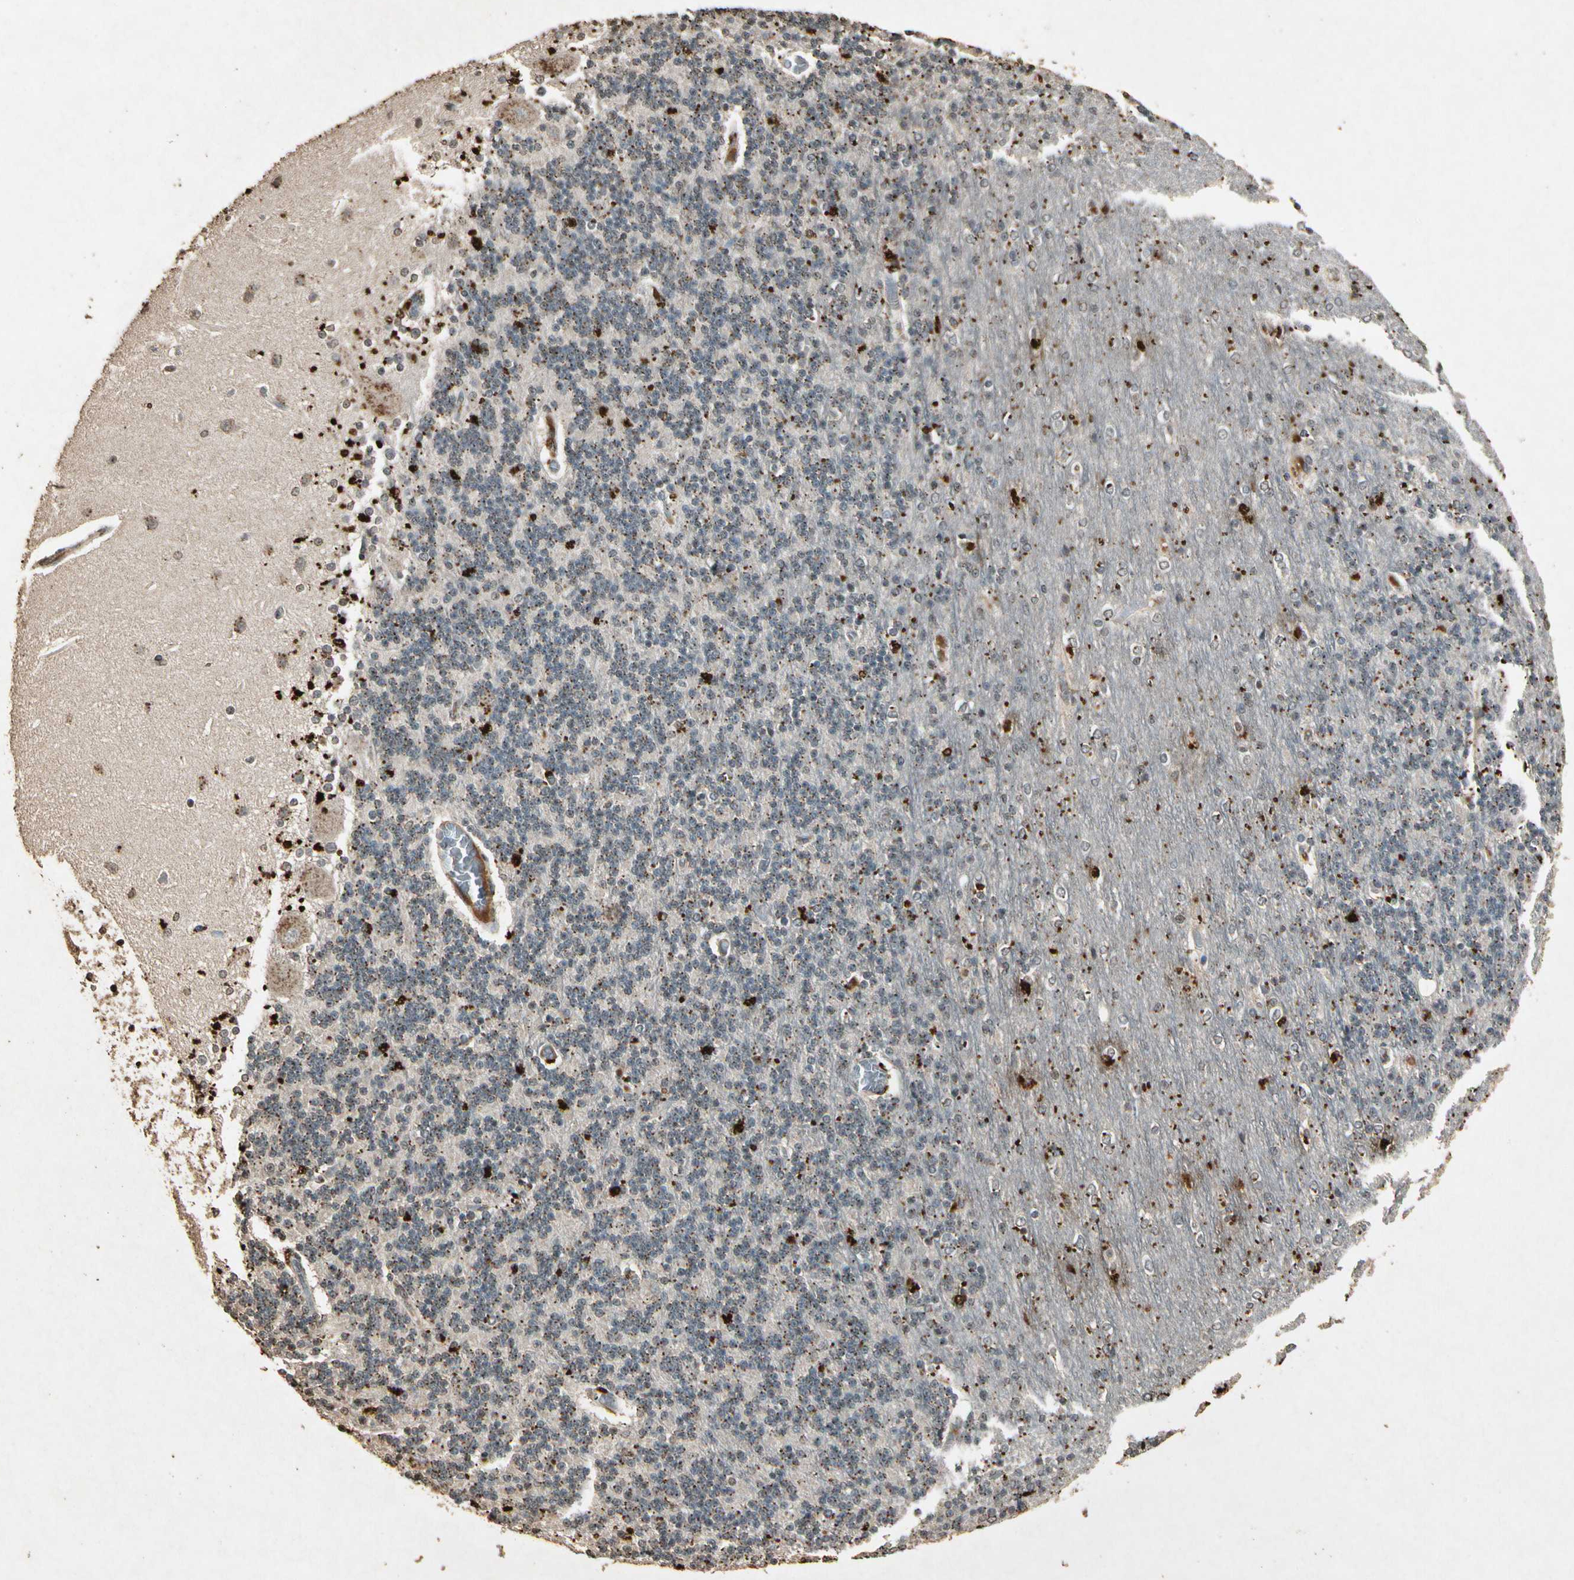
{"staining": {"intensity": "moderate", "quantity": "25%-75%", "location": "cytoplasmic/membranous"}, "tissue": "cerebellum", "cell_type": "Cells in granular layer", "image_type": "normal", "snomed": [{"axis": "morphology", "description": "Normal tissue, NOS"}, {"axis": "topography", "description": "Cerebellum"}], "caption": "There is medium levels of moderate cytoplasmic/membranous expression in cells in granular layer of normal cerebellum, as demonstrated by immunohistochemical staining (brown color).", "gene": "GC", "patient": {"sex": "female", "age": 54}}